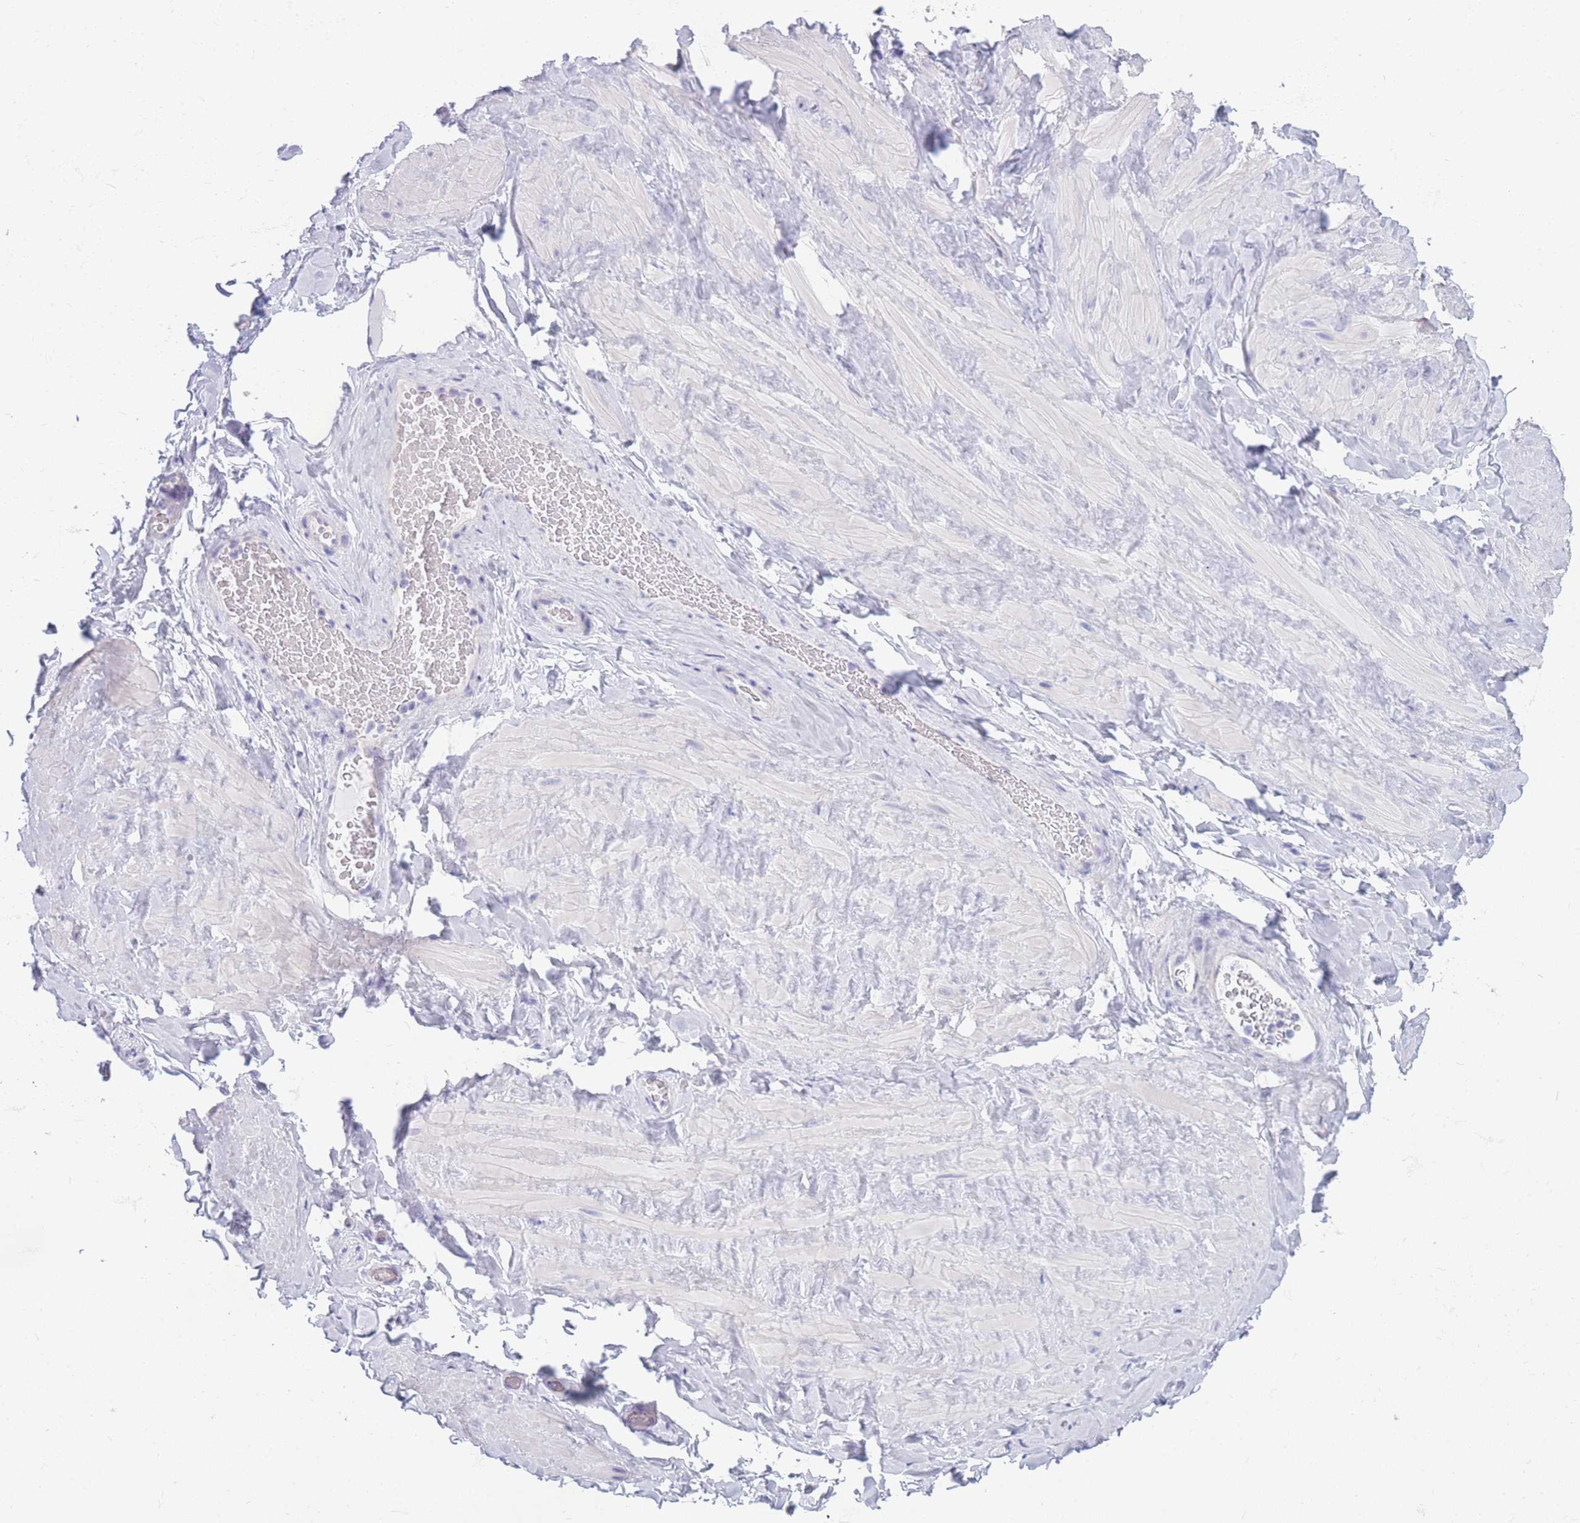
{"staining": {"intensity": "moderate", "quantity": "<25%", "location": "cytoplasmic/membranous"}, "tissue": "soft tissue", "cell_type": "Chondrocytes", "image_type": "normal", "snomed": [{"axis": "morphology", "description": "Normal tissue, NOS"}, {"axis": "topography", "description": "Soft tissue"}, {"axis": "topography", "description": "Vascular tissue"}], "caption": "Soft tissue stained with DAB (3,3'-diaminobenzidine) IHC displays low levels of moderate cytoplasmic/membranous positivity in about <25% of chondrocytes.", "gene": "DHRS11", "patient": {"sex": "male", "age": 41}}